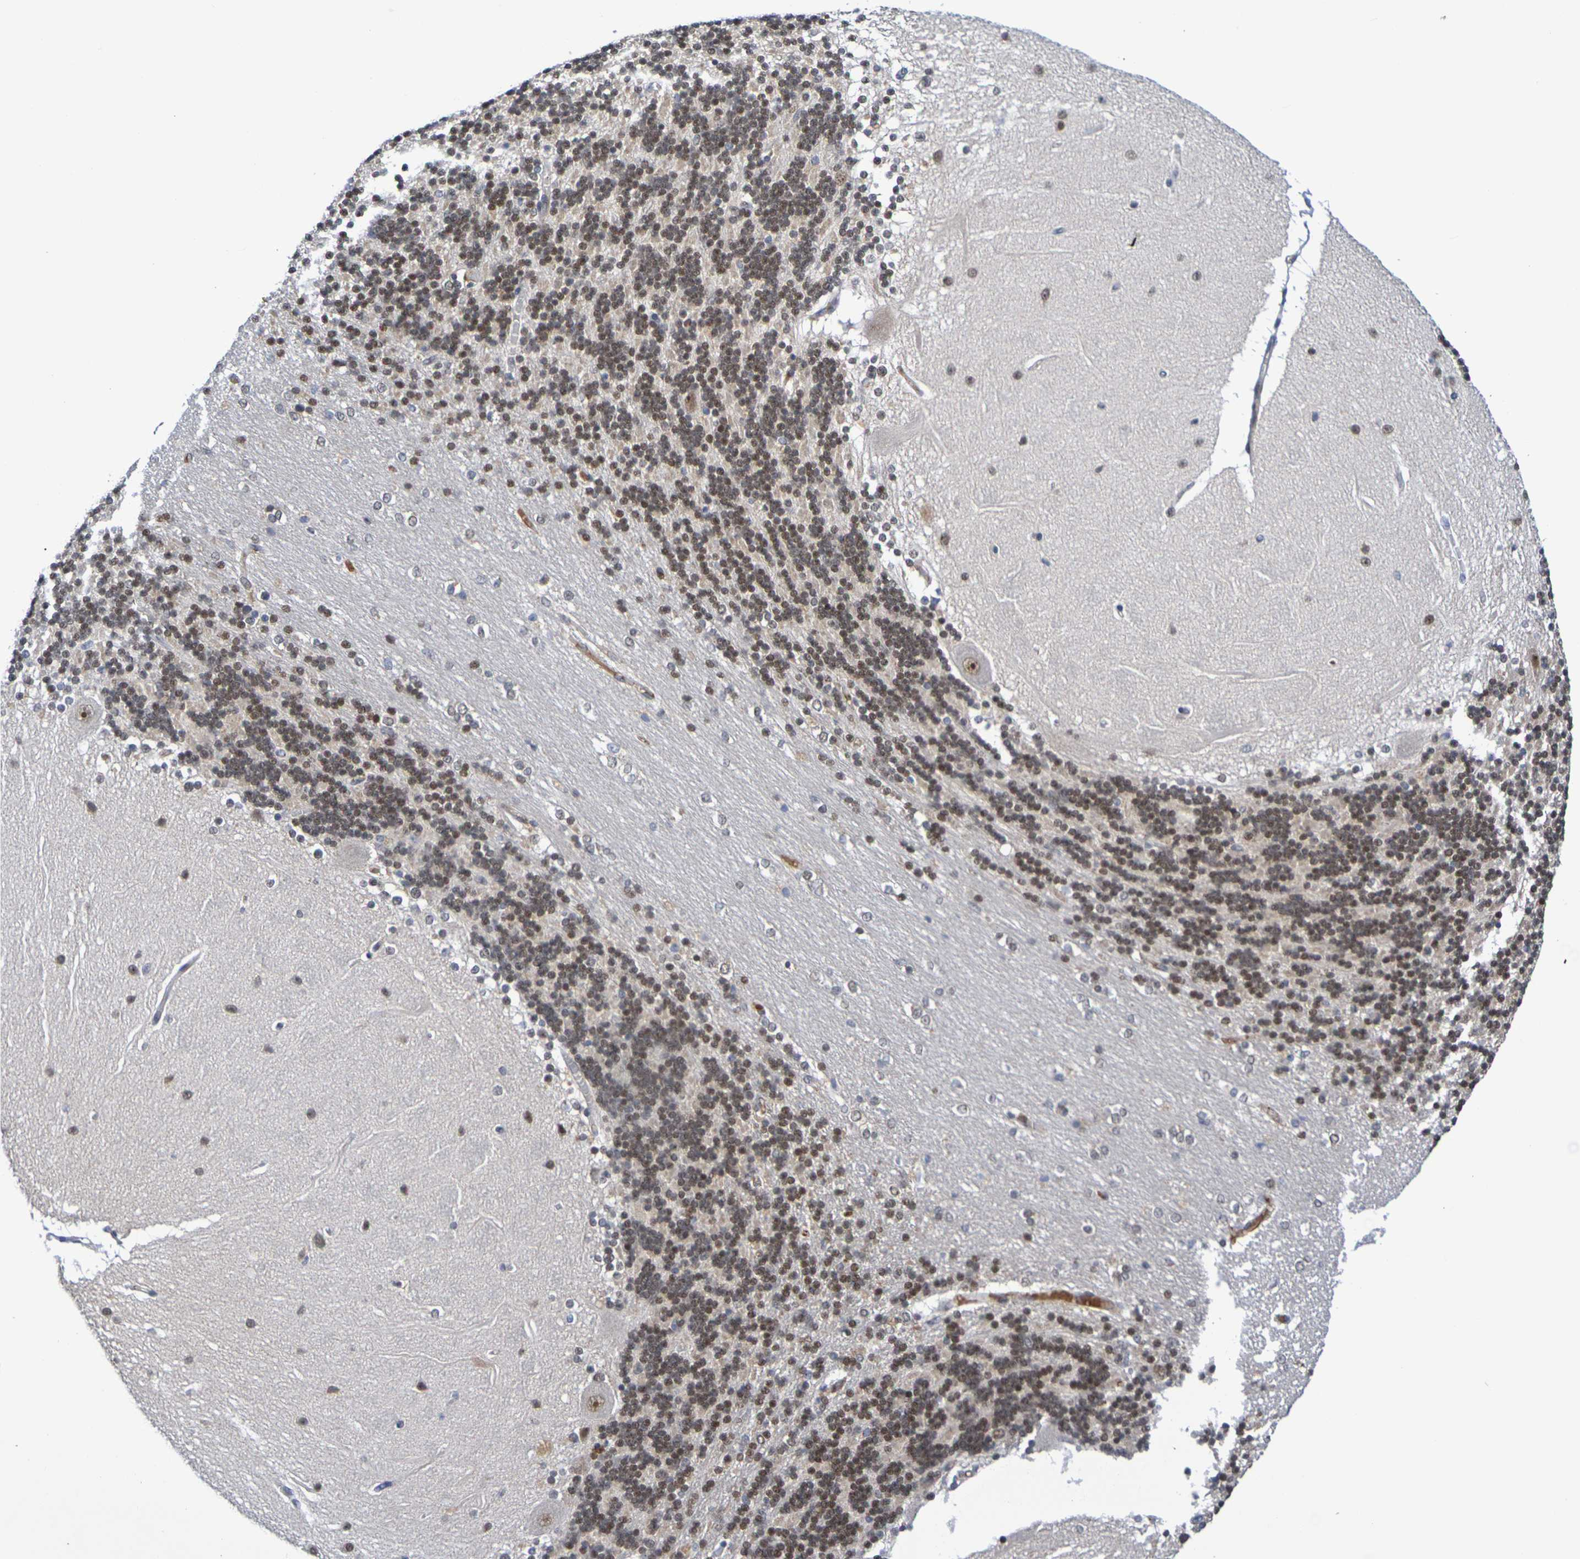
{"staining": {"intensity": "moderate", "quantity": ">75%", "location": "nuclear"}, "tissue": "cerebellum", "cell_type": "Cells in granular layer", "image_type": "normal", "snomed": [{"axis": "morphology", "description": "Normal tissue, NOS"}, {"axis": "topography", "description": "Cerebellum"}], "caption": "This photomicrograph demonstrates immunohistochemistry (IHC) staining of unremarkable human cerebellum, with medium moderate nuclear expression in approximately >75% of cells in granular layer.", "gene": "TERF2", "patient": {"sex": "female", "age": 54}}